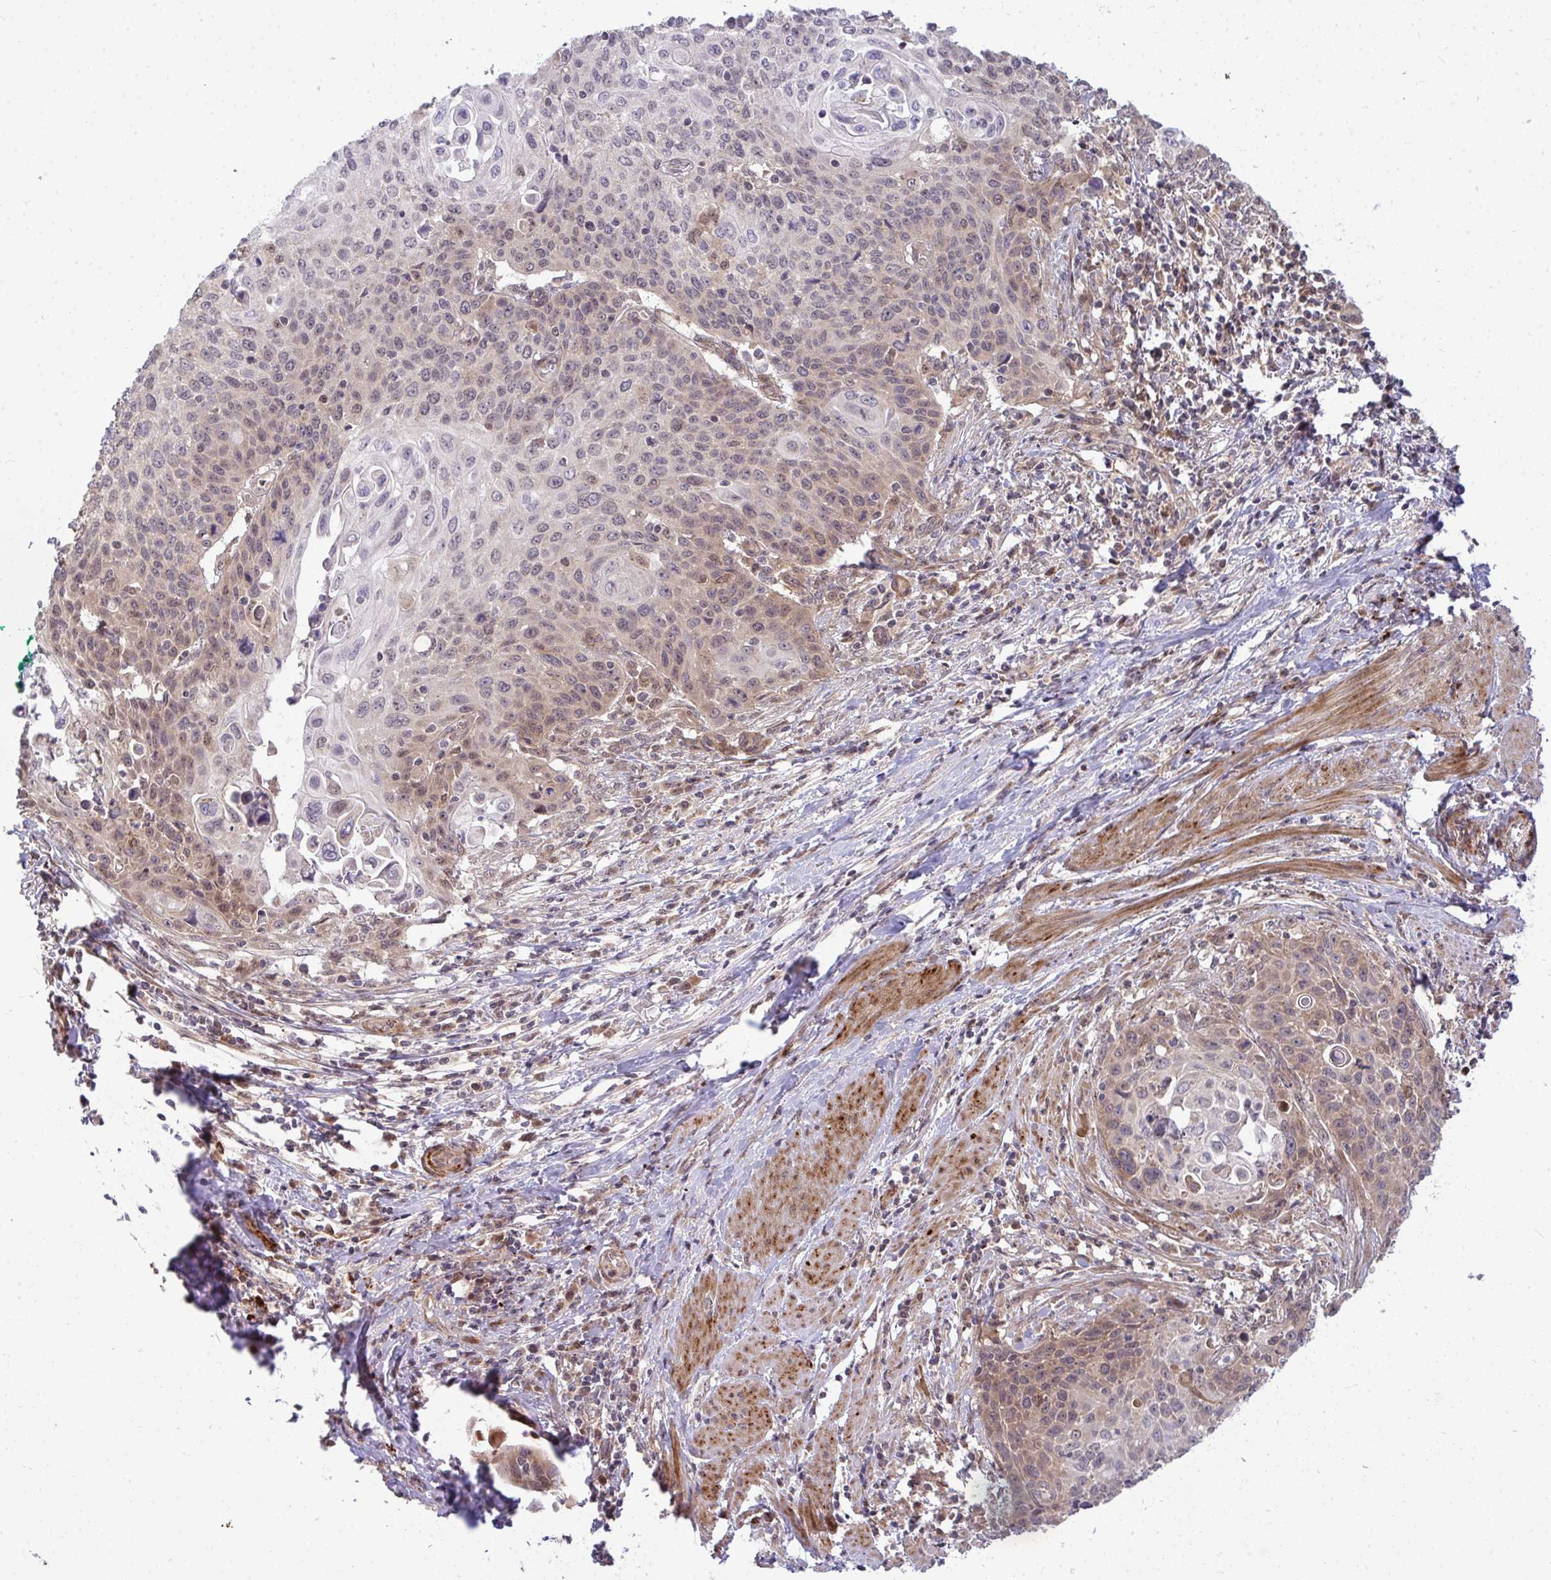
{"staining": {"intensity": "weak", "quantity": ">75%", "location": "cytoplasmic/membranous"}, "tissue": "cervical cancer", "cell_type": "Tumor cells", "image_type": "cancer", "snomed": [{"axis": "morphology", "description": "Squamous cell carcinoma, NOS"}, {"axis": "topography", "description": "Cervix"}], "caption": "Cervical squamous cell carcinoma stained with DAB (3,3'-diaminobenzidine) immunohistochemistry exhibits low levels of weak cytoplasmic/membranous staining in about >75% of tumor cells.", "gene": "TRIM44", "patient": {"sex": "female", "age": 65}}